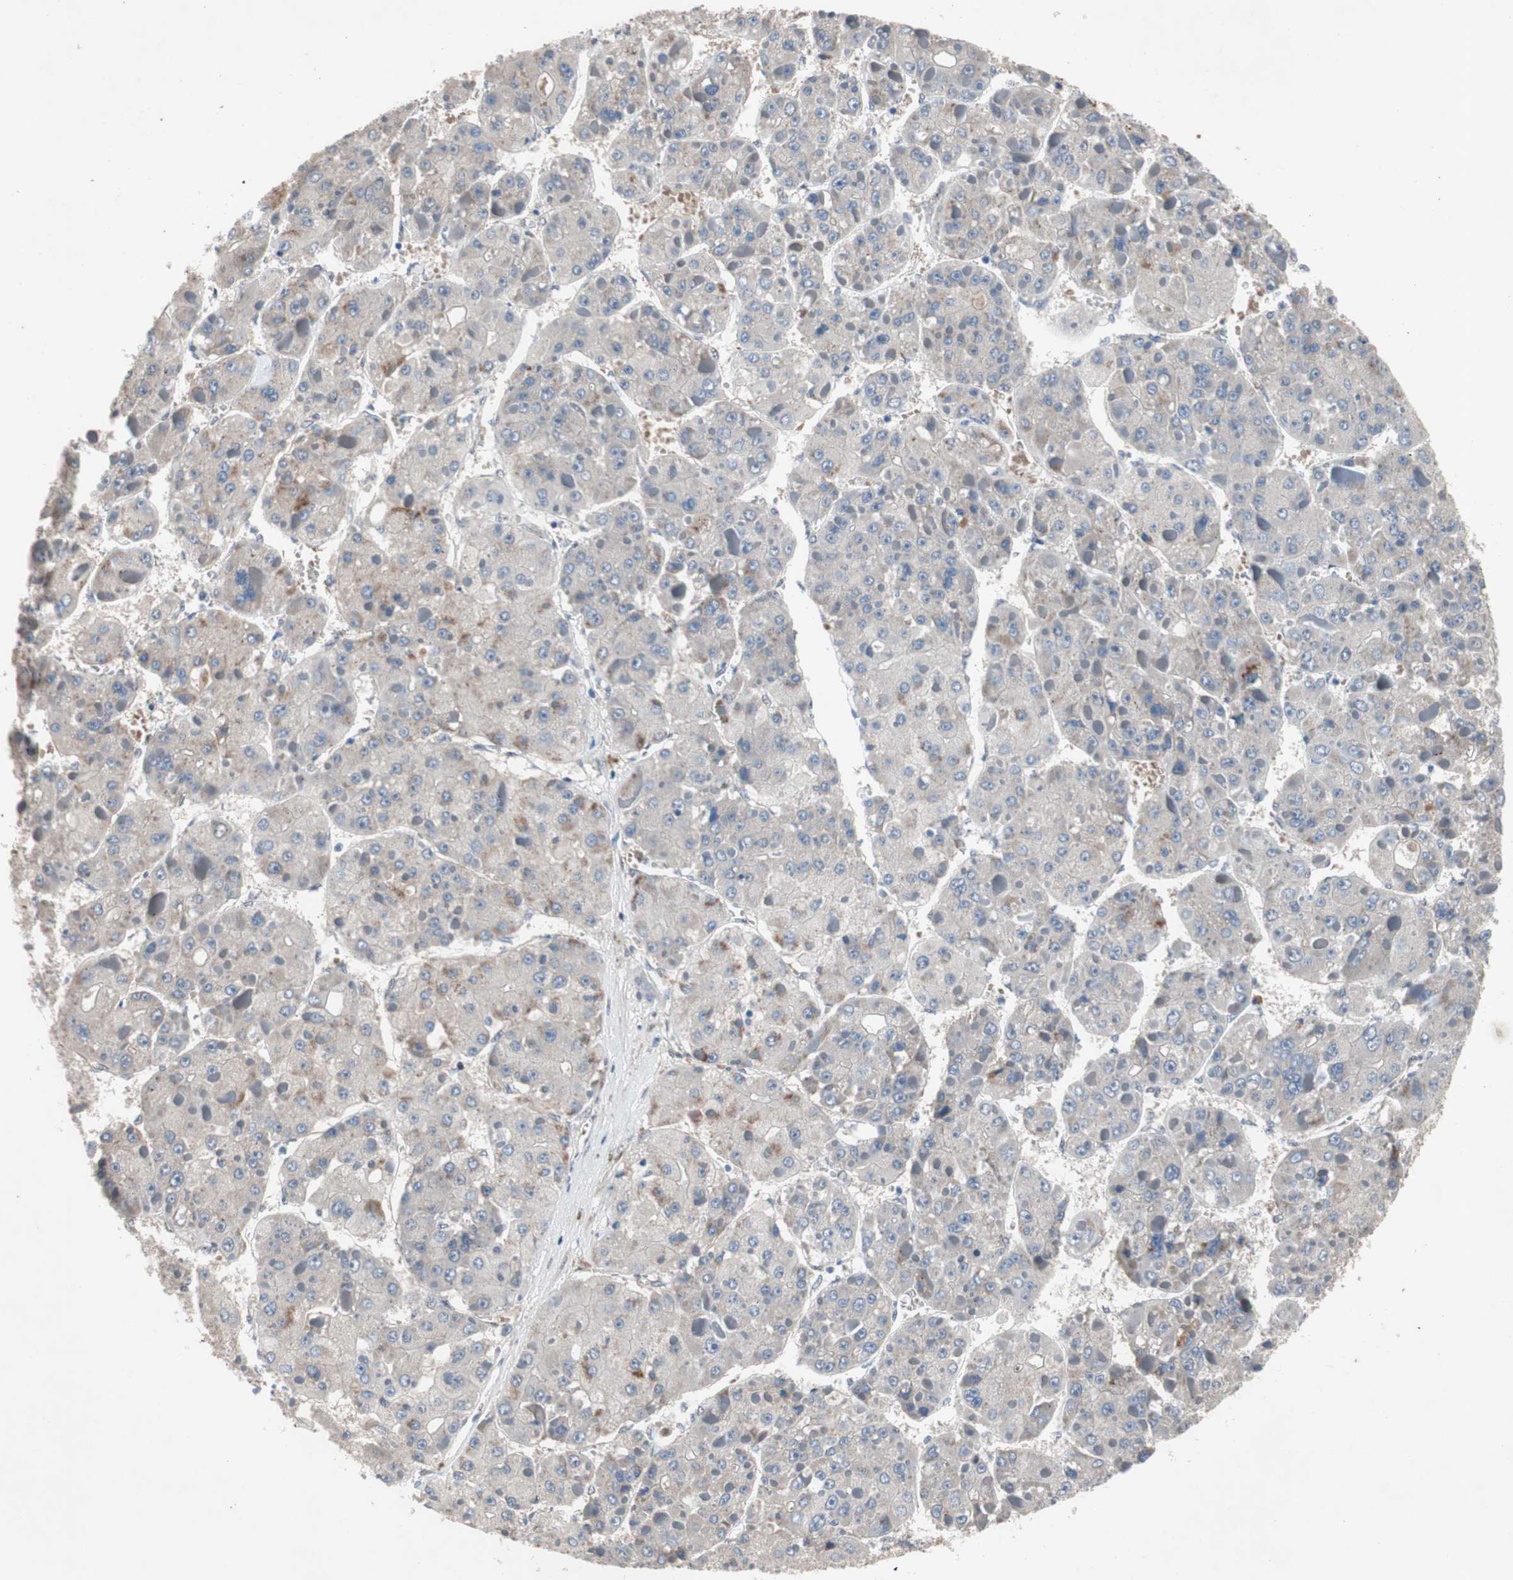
{"staining": {"intensity": "weak", "quantity": "<25%", "location": "cytoplasmic/membranous"}, "tissue": "liver cancer", "cell_type": "Tumor cells", "image_type": "cancer", "snomed": [{"axis": "morphology", "description": "Carcinoma, Hepatocellular, NOS"}, {"axis": "topography", "description": "Liver"}], "caption": "Liver cancer was stained to show a protein in brown. There is no significant staining in tumor cells.", "gene": "SOX7", "patient": {"sex": "female", "age": 73}}